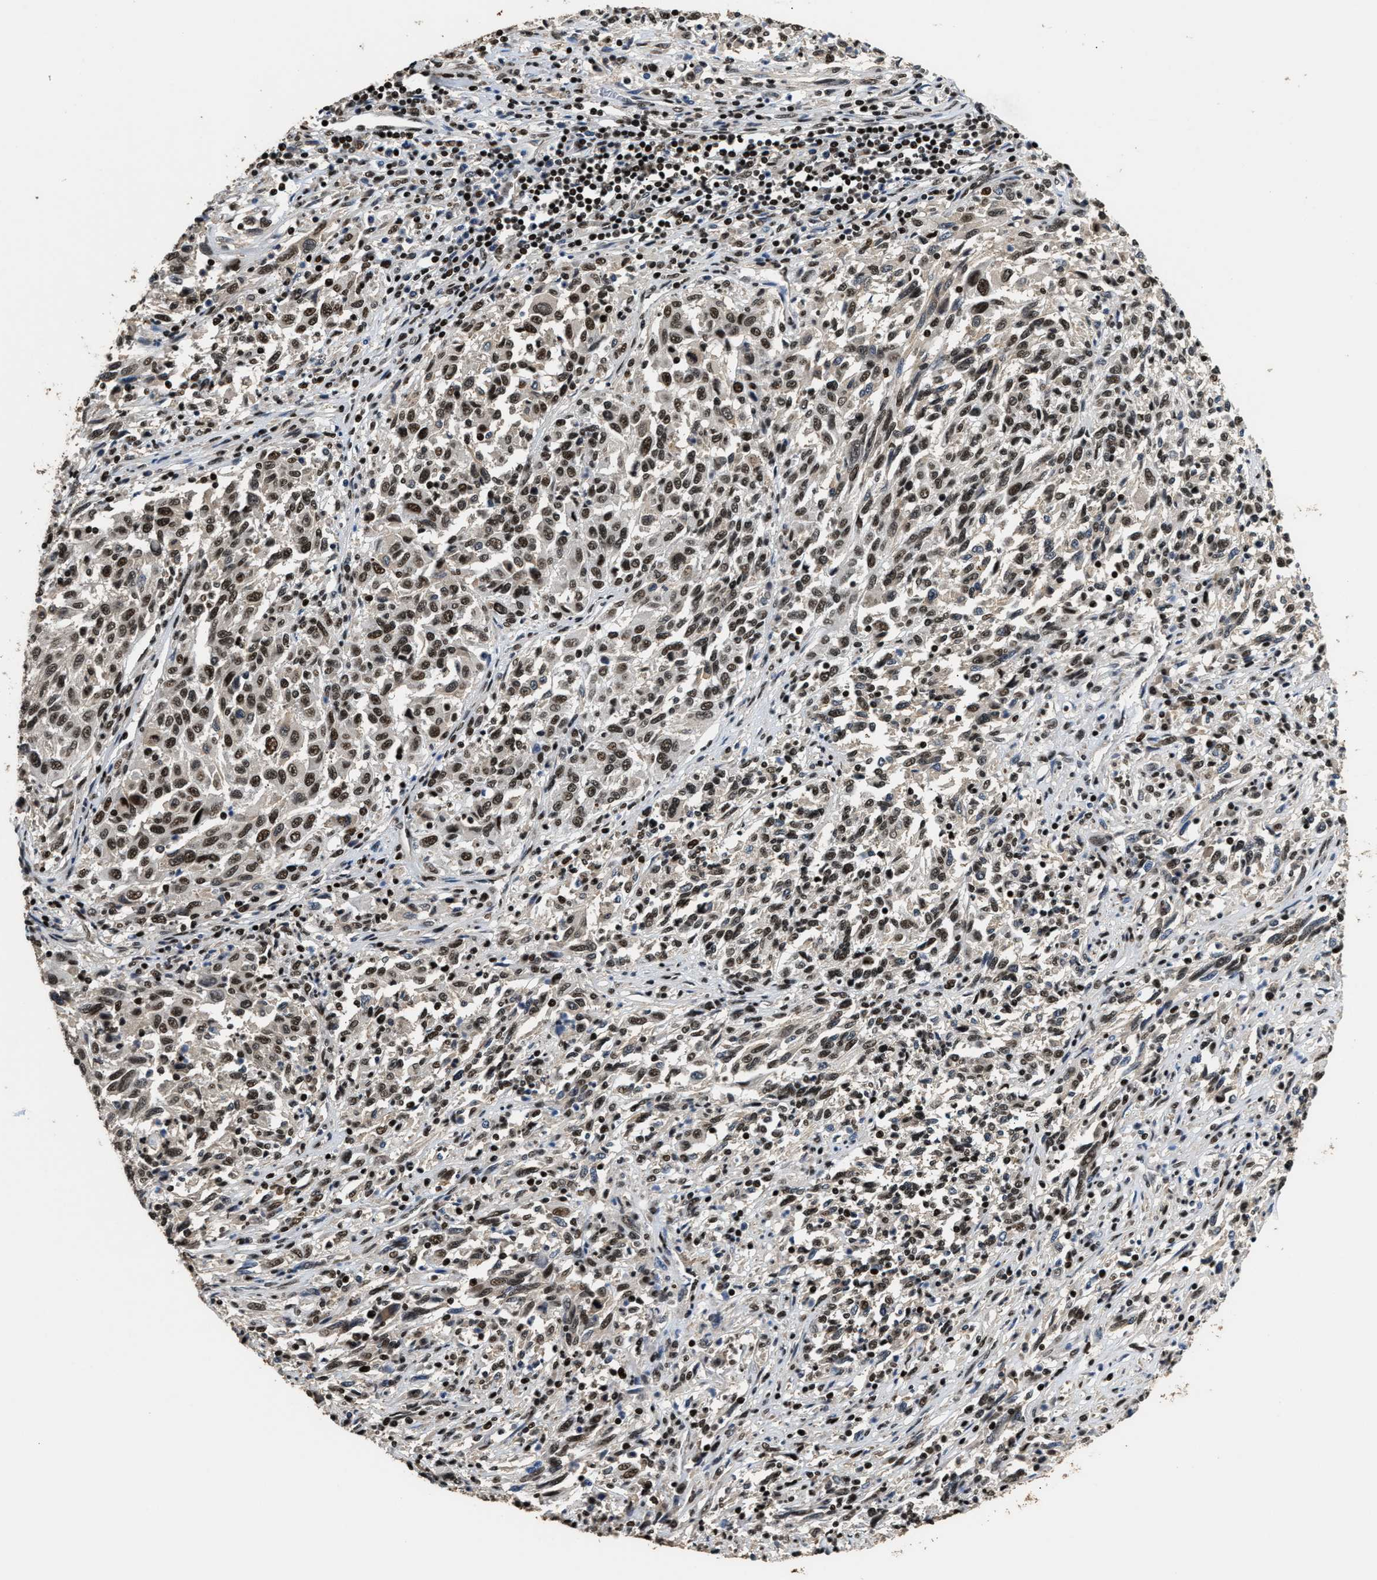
{"staining": {"intensity": "moderate", "quantity": ">75%", "location": "nuclear"}, "tissue": "melanoma", "cell_type": "Tumor cells", "image_type": "cancer", "snomed": [{"axis": "morphology", "description": "Malignant melanoma, Metastatic site"}, {"axis": "topography", "description": "Lymph node"}], "caption": "This is a micrograph of immunohistochemistry staining of melanoma, which shows moderate expression in the nuclear of tumor cells.", "gene": "RAD21", "patient": {"sex": "male", "age": 61}}